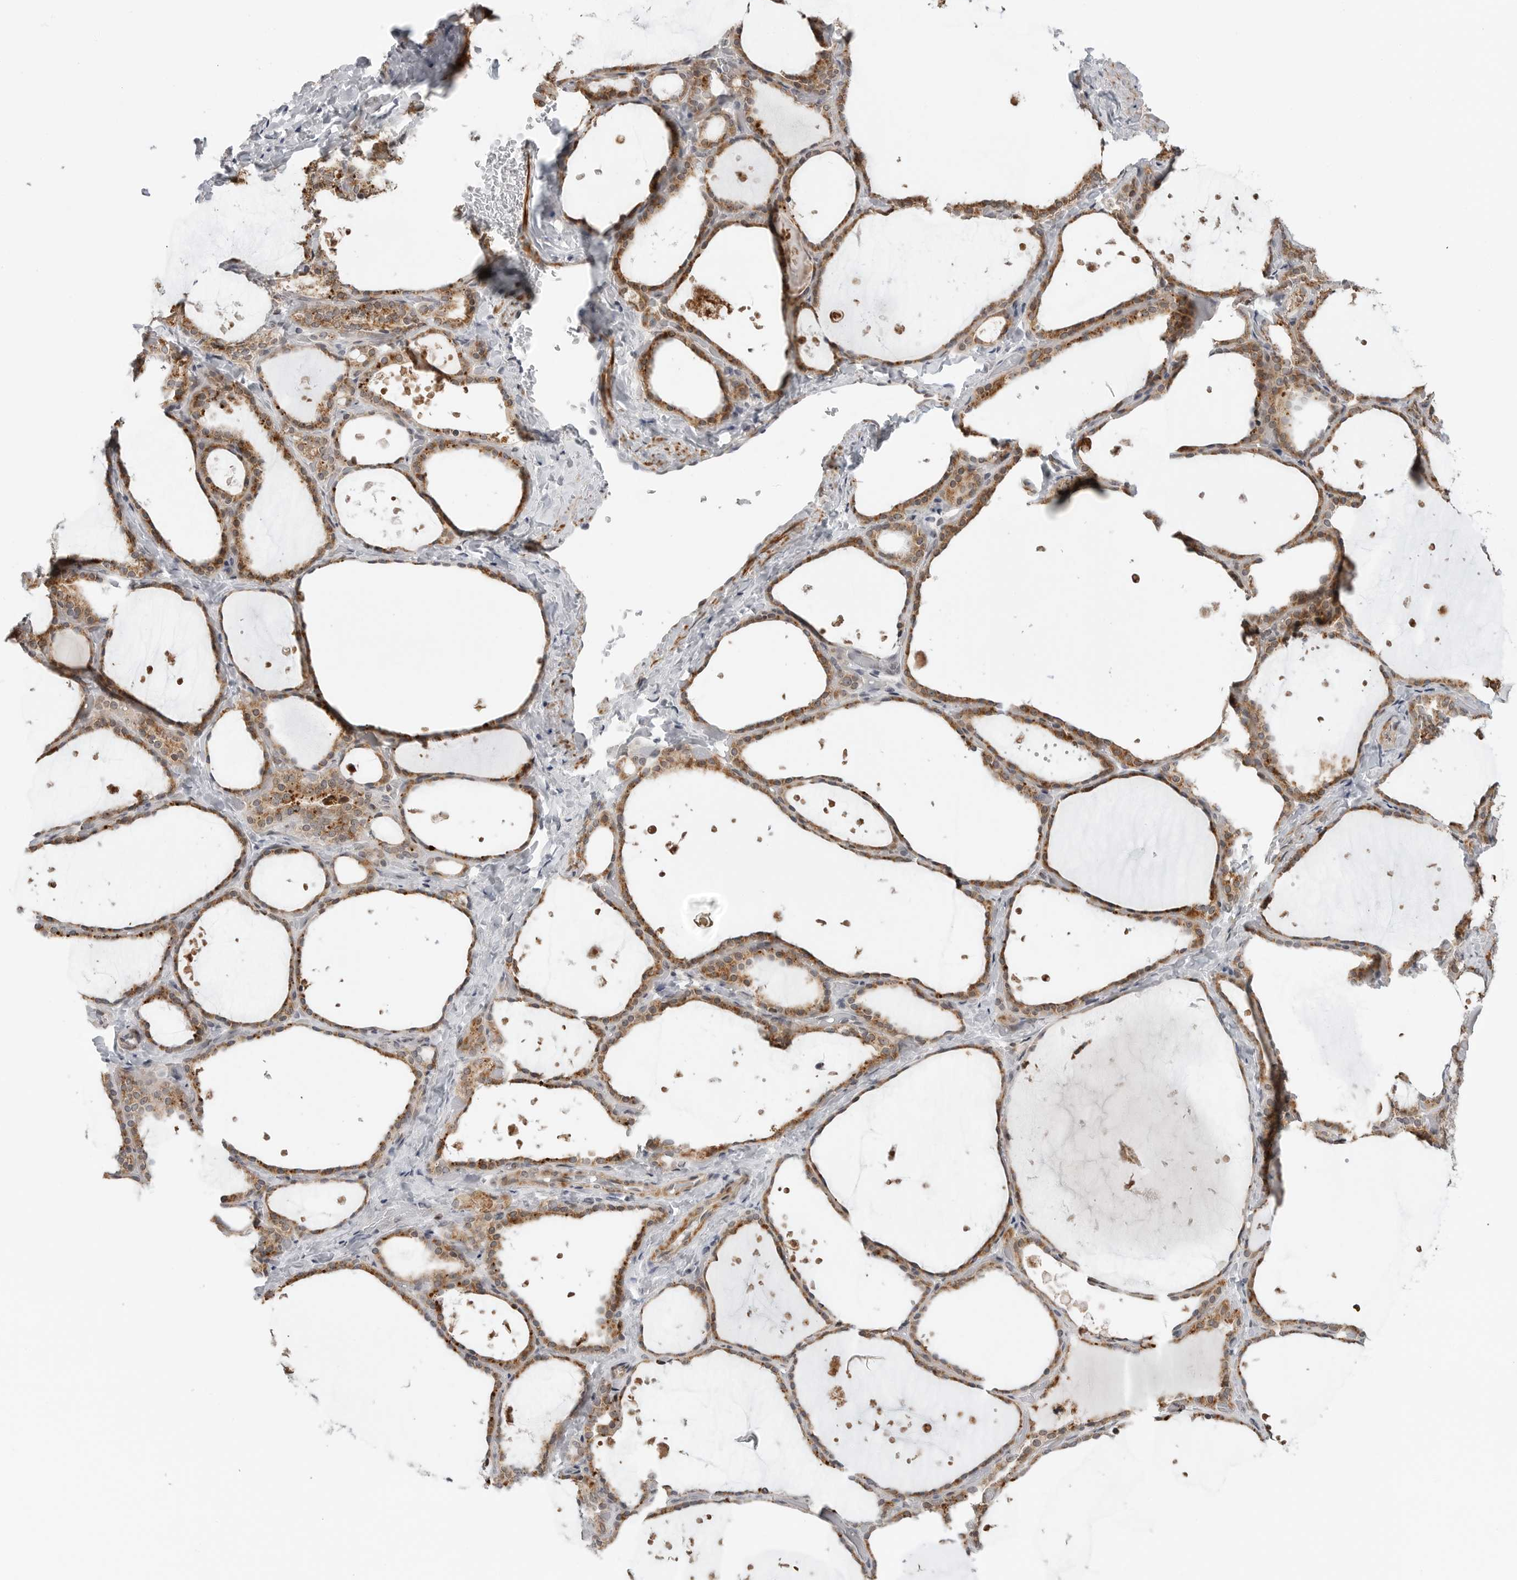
{"staining": {"intensity": "moderate", "quantity": ">75%", "location": "cytoplasmic/membranous"}, "tissue": "thyroid gland", "cell_type": "Glandular cells", "image_type": "normal", "snomed": [{"axis": "morphology", "description": "Normal tissue, NOS"}, {"axis": "topography", "description": "Thyroid gland"}], "caption": "The immunohistochemical stain labels moderate cytoplasmic/membranous expression in glandular cells of unremarkable thyroid gland. (brown staining indicates protein expression, while blue staining denotes nuclei).", "gene": "PEX2", "patient": {"sex": "female", "age": 44}}